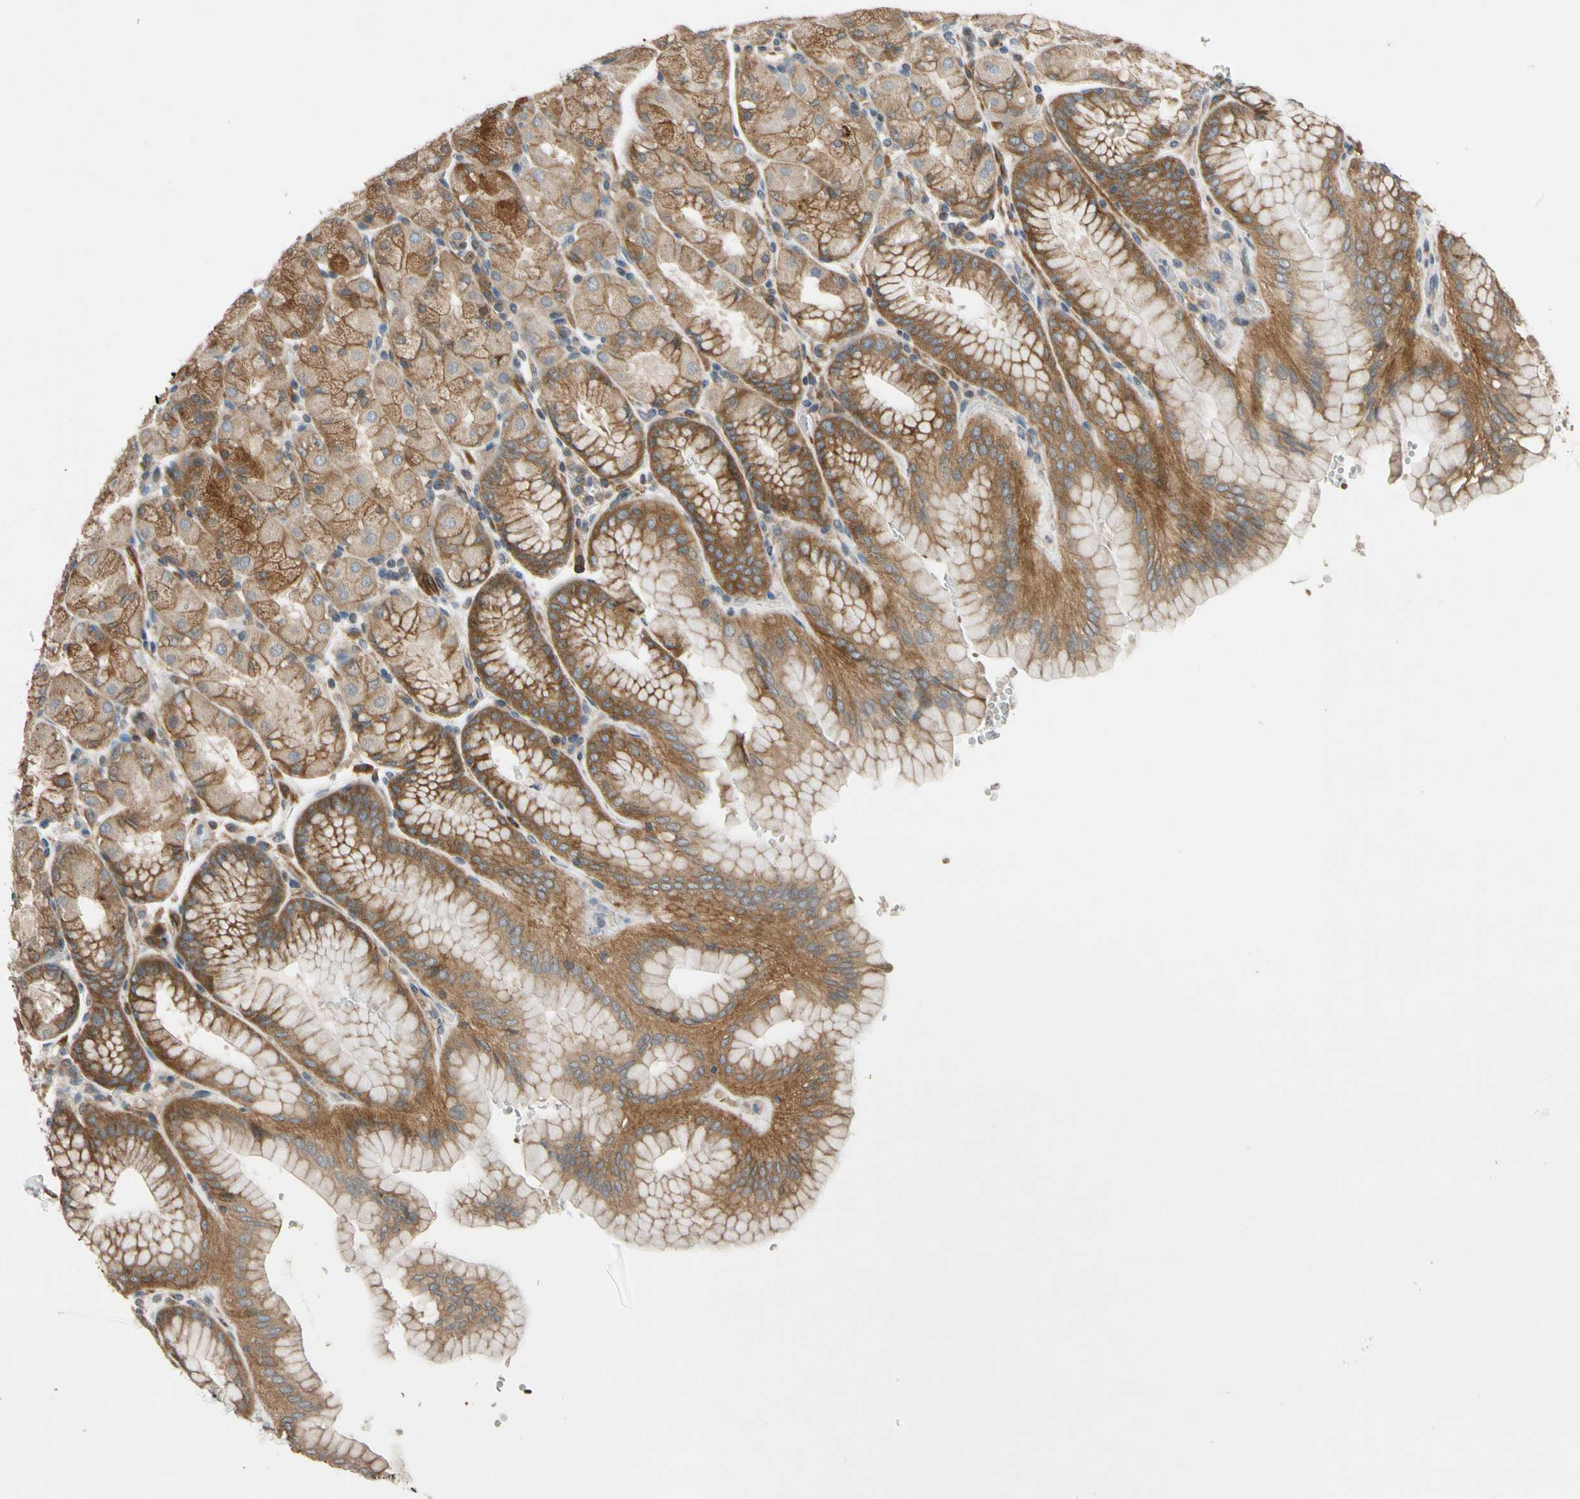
{"staining": {"intensity": "strong", "quantity": "25%-75%", "location": "cytoplasmic/membranous"}, "tissue": "stomach", "cell_type": "Glandular cells", "image_type": "normal", "snomed": [{"axis": "morphology", "description": "Normal tissue, NOS"}, {"axis": "topography", "description": "Stomach, upper"}, {"axis": "topography", "description": "Stomach"}], "caption": "The immunohistochemical stain highlights strong cytoplasmic/membranous expression in glandular cells of unremarkable stomach. (Stains: DAB in brown, nuclei in blue, Microscopy: brightfield microscopy at high magnification).", "gene": "MST1R", "patient": {"sex": "male", "age": 76}}